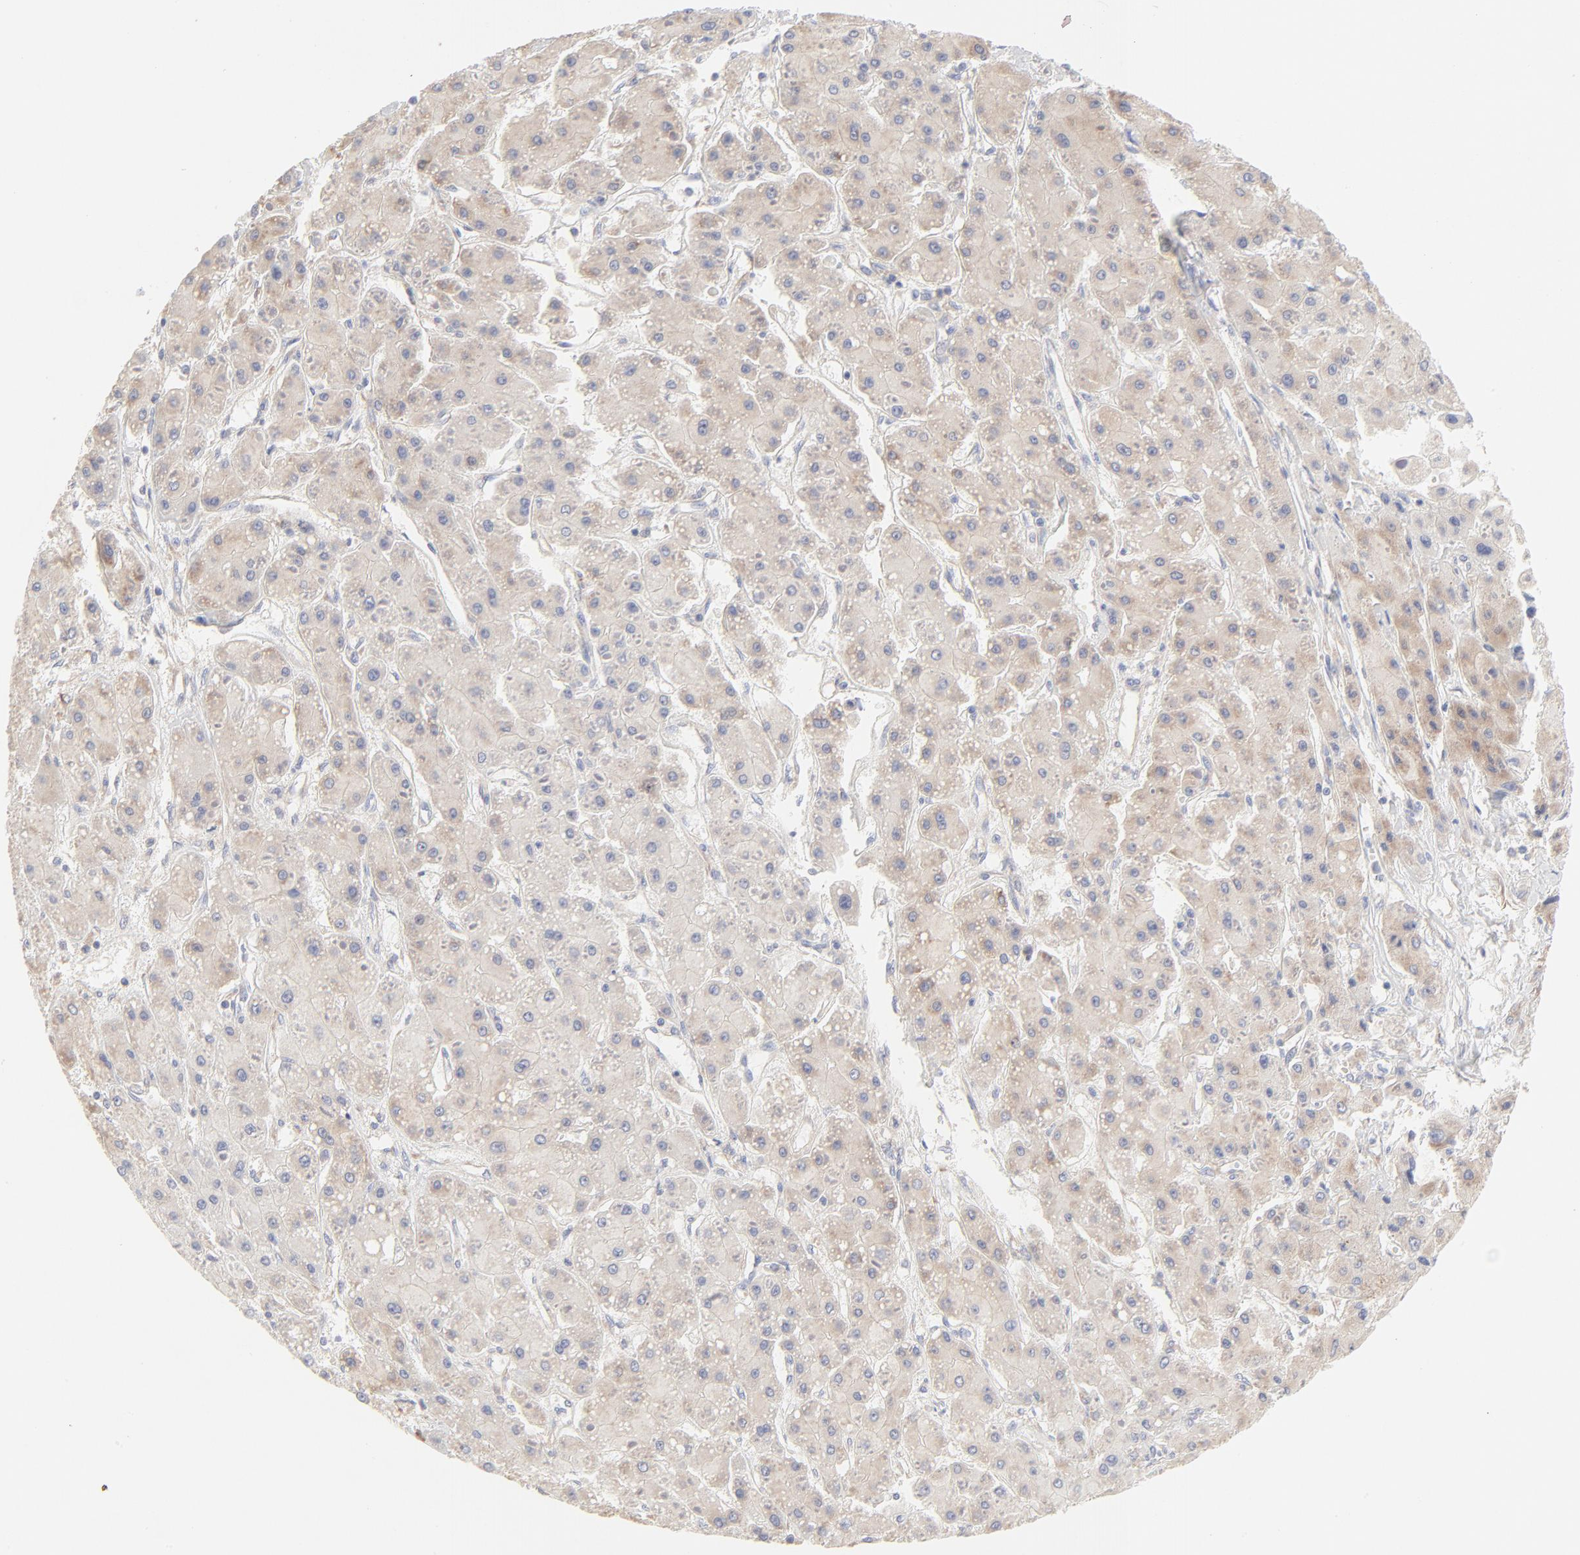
{"staining": {"intensity": "weak", "quantity": ">75%", "location": "cytoplasmic/membranous"}, "tissue": "liver cancer", "cell_type": "Tumor cells", "image_type": "cancer", "snomed": [{"axis": "morphology", "description": "Carcinoma, Hepatocellular, NOS"}, {"axis": "topography", "description": "Liver"}], "caption": "Protein expression analysis of human hepatocellular carcinoma (liver) reveals weak cytoplasmic/membranous expression in approximately >75% of tumor cells. Using DAB (3,3'-diaminobenzidine) (brown) and hematoxylin (blue) stains, captured at high magnification using brightfield microscopy.", "gene": "RPS21", "patient": {"sex": "female", "age": 52}}